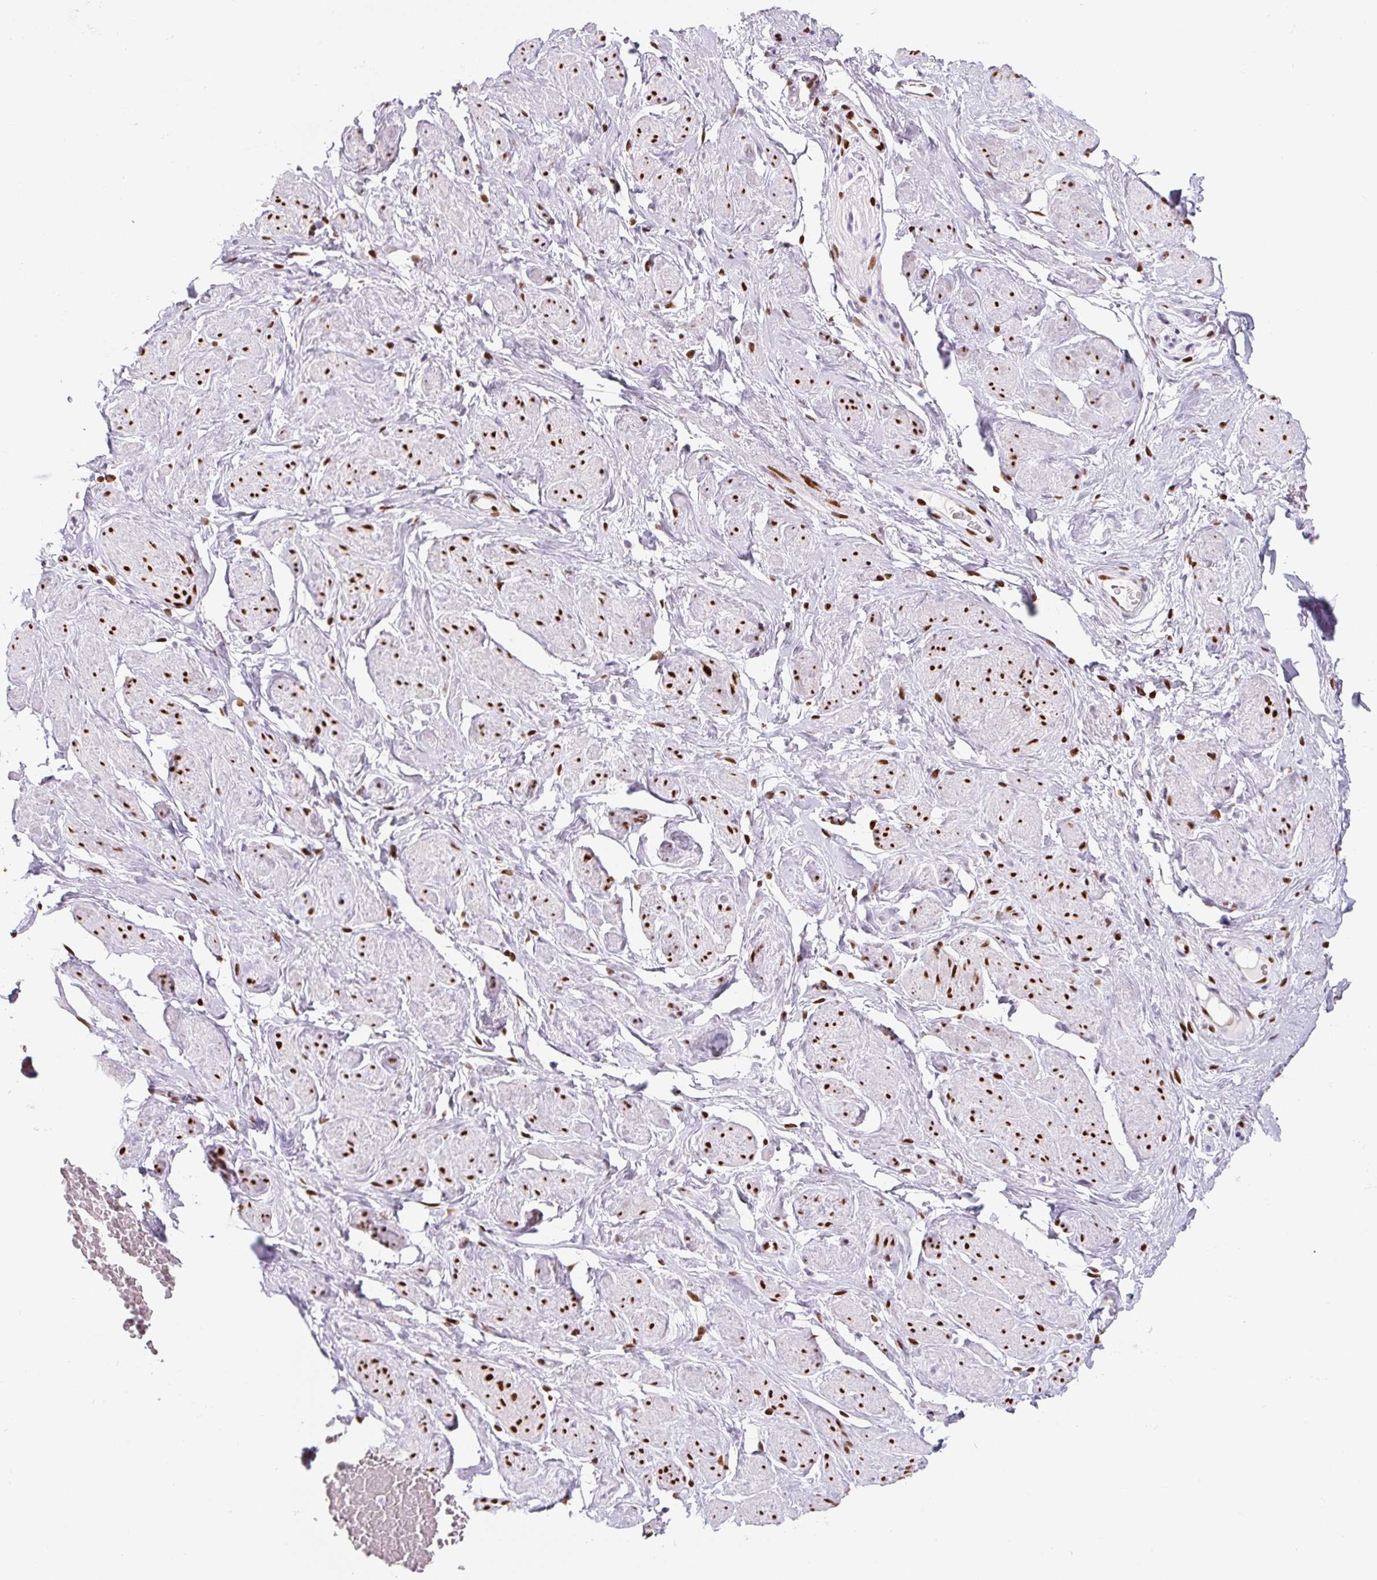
{"staining": {"intensity": "strong", "quantity": ">75%", "location": "nuclear"}, "tissue": "adipose tissue", "cell_type": "Adipocytes", "image_type": "normal", "snomed": [{"axis": "morphology", "description": "Normal tissue, NOS"}, {"axis": "topography", "description": "Vagina"}, {"axis": "topography", "description": "Peripheral nerve tissue"}], "caption": "A brown stain labels strong nuclear positivity of a protein in adipocytes of normal human adipose tissue. (IHC, brightfield microscopy, high magnification).", "gene": "ZEB1", "patient": {"sex": "female", "age": 71}}